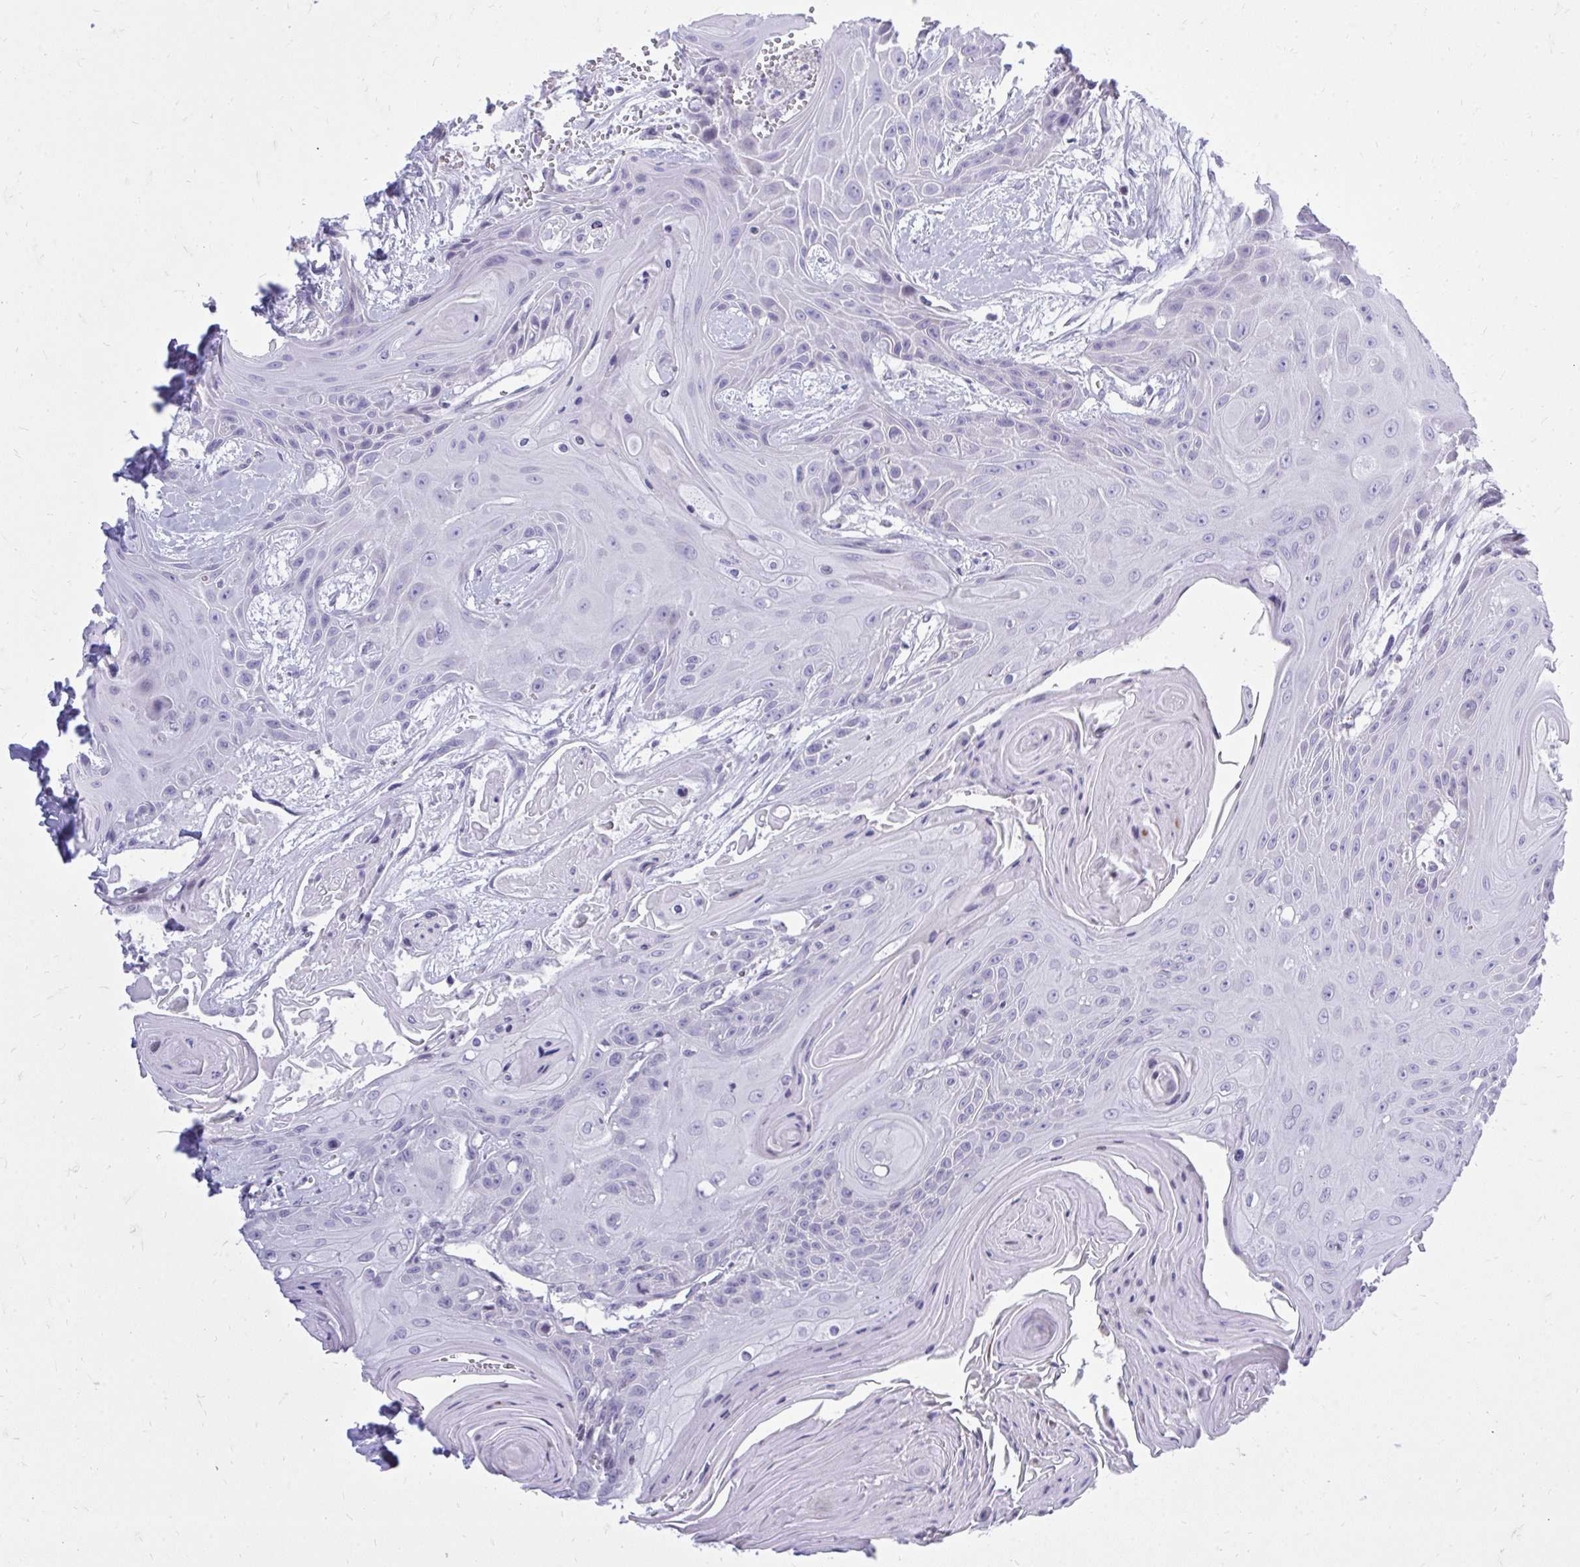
{"staining": {"intensity": "negative", "quantity": "none", "location": "none"}, "tissue": "head and neck cancer", "cell_type": "Tumor cells", "image_type": "cancer", "snomed": [{"axis": "morphology", "description": "Squamous cell carcinoma, NOS"}, {"axis": "topography", "description": "Head-Neck"}], "caption": "Immunohistochemical staining of squamous cell carcinoma (head and neck) reveals no significant positivity in tumor cells.", "gene": "GABRA1", "patient": {"sex": "female", "age": 73}}